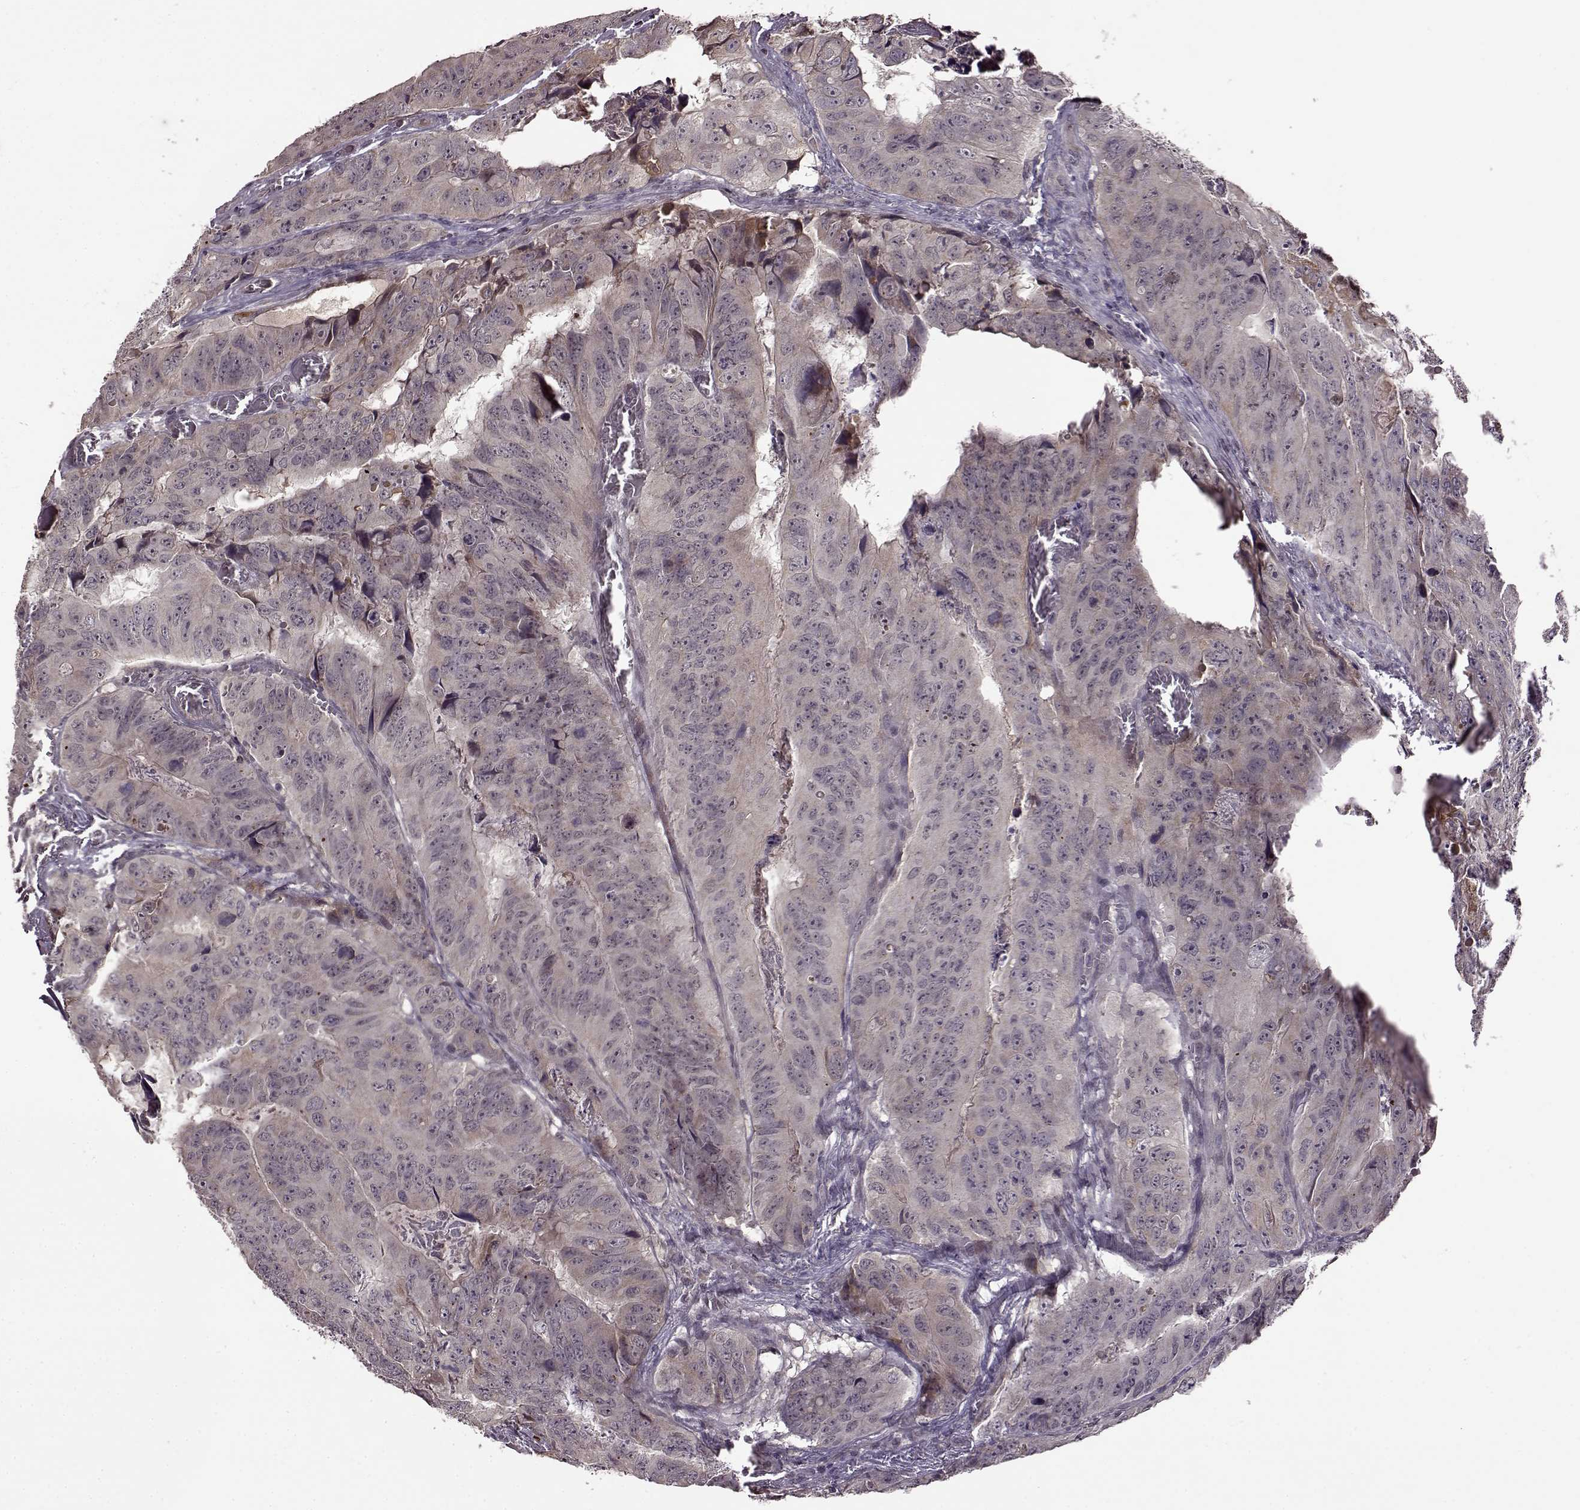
{"staining": {"intensity": "weak", "quantity": "<25%", "location": "cytoplasmic/membranous"}, "tissue": "colorectal cancer", "cell_type": "Tumor cells", "image_type": "cancer", "snomed": [{"axis": "morphology", "description": "Adenocarcinoma, NOS"}, {"axis": "topography", "description": "Colon"}], "caption": "DAB immunohistochemical staining of human colorectal adenocarcinoma displays no significant staining in tumor cells.", "gene": "MAIP1", "patient": {"sex": "male", "age": 79}}